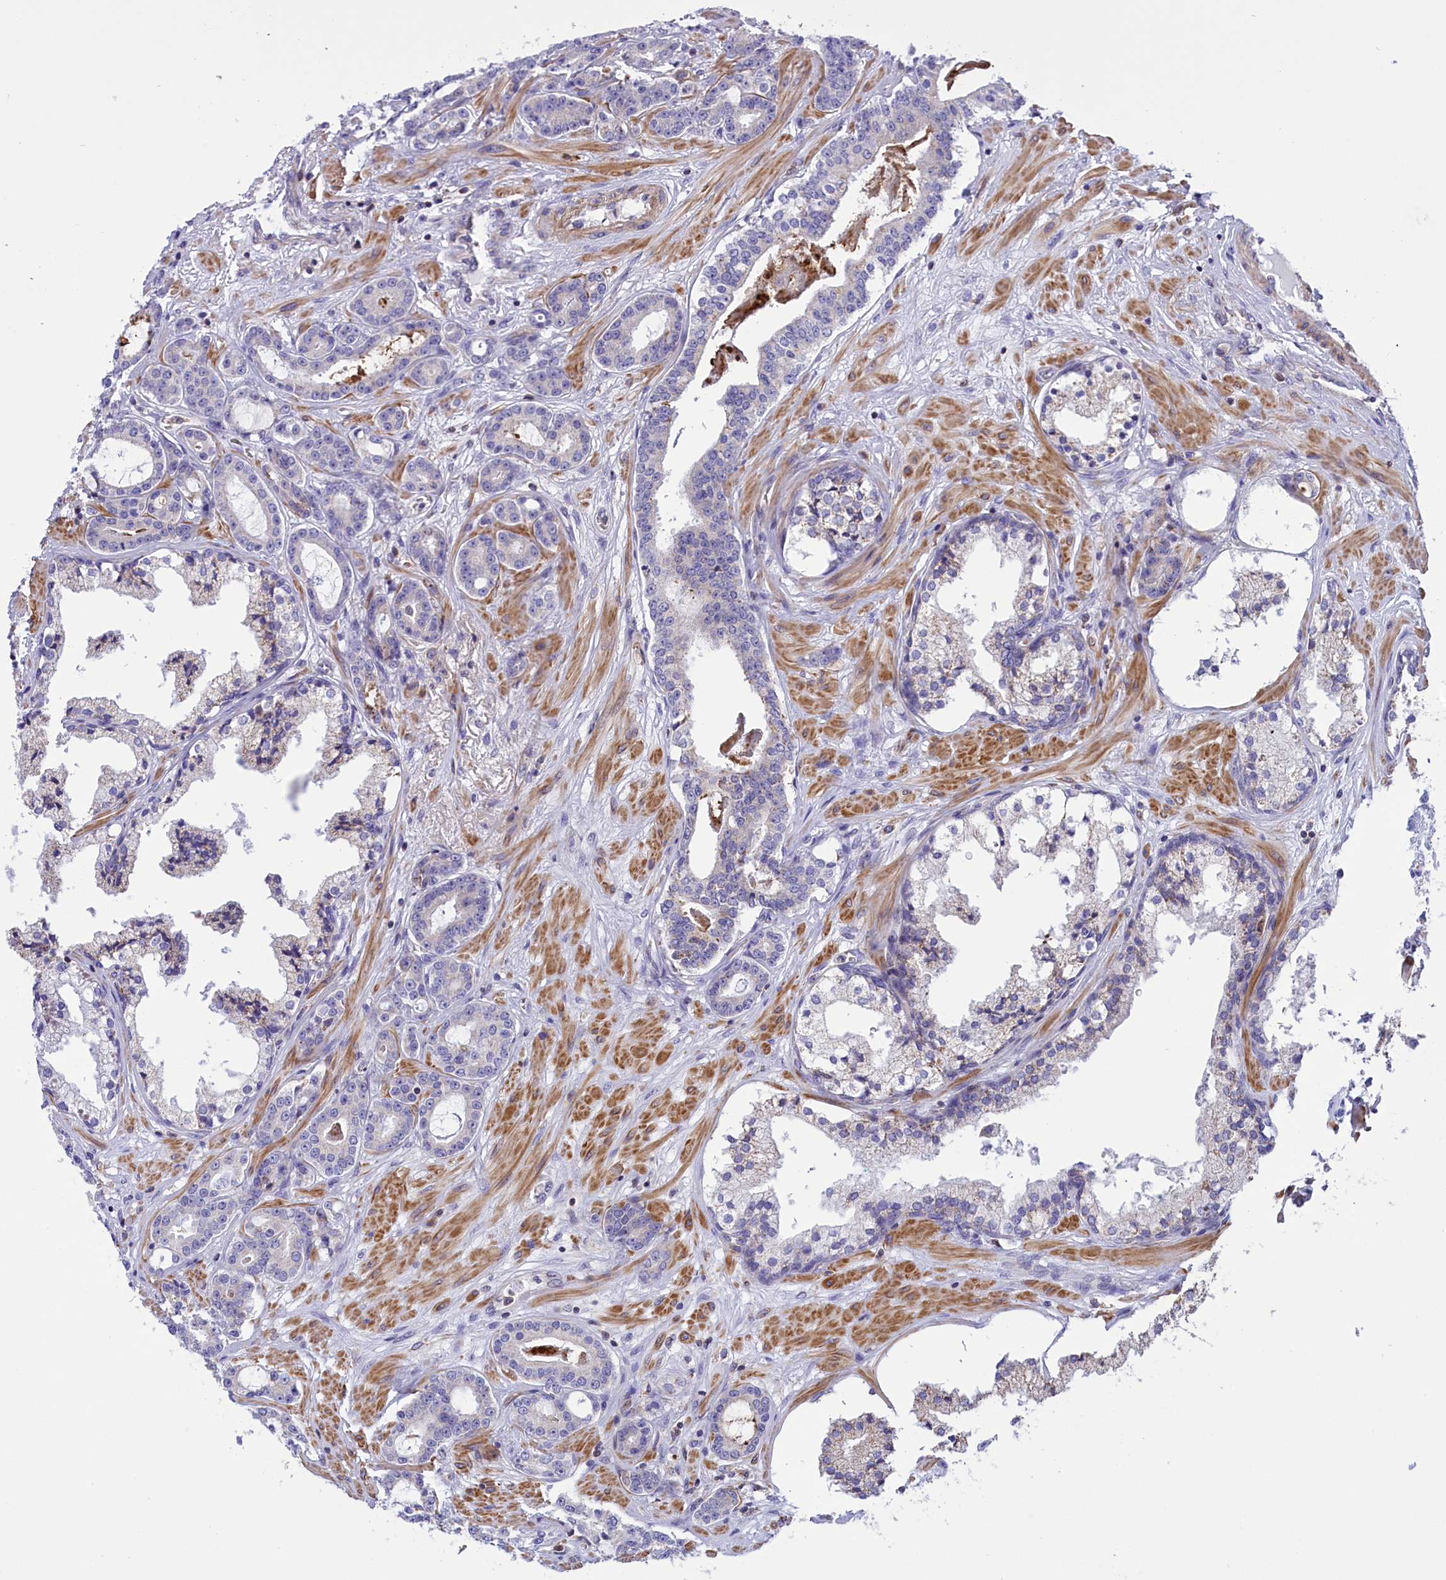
{"staining": {"intensity": "negative", "quantity": "none", "location": "none"}, "tissue": "prostate cancer", "cell_type": "Tumor cells", "image_type": "cancer", "snomed": [{"axis": "morphology", "description": "Adenocarcinoma, High grade"}, {"axis": "topography", "description": "Prostate"}], "caption": "A photomicrograph of human high-grade adenocarcinoma (prostate) is negative for staining in tumor cells.", "gene": "CORO7-PAM16", "patient": {"sex": "male", "age": 58}}